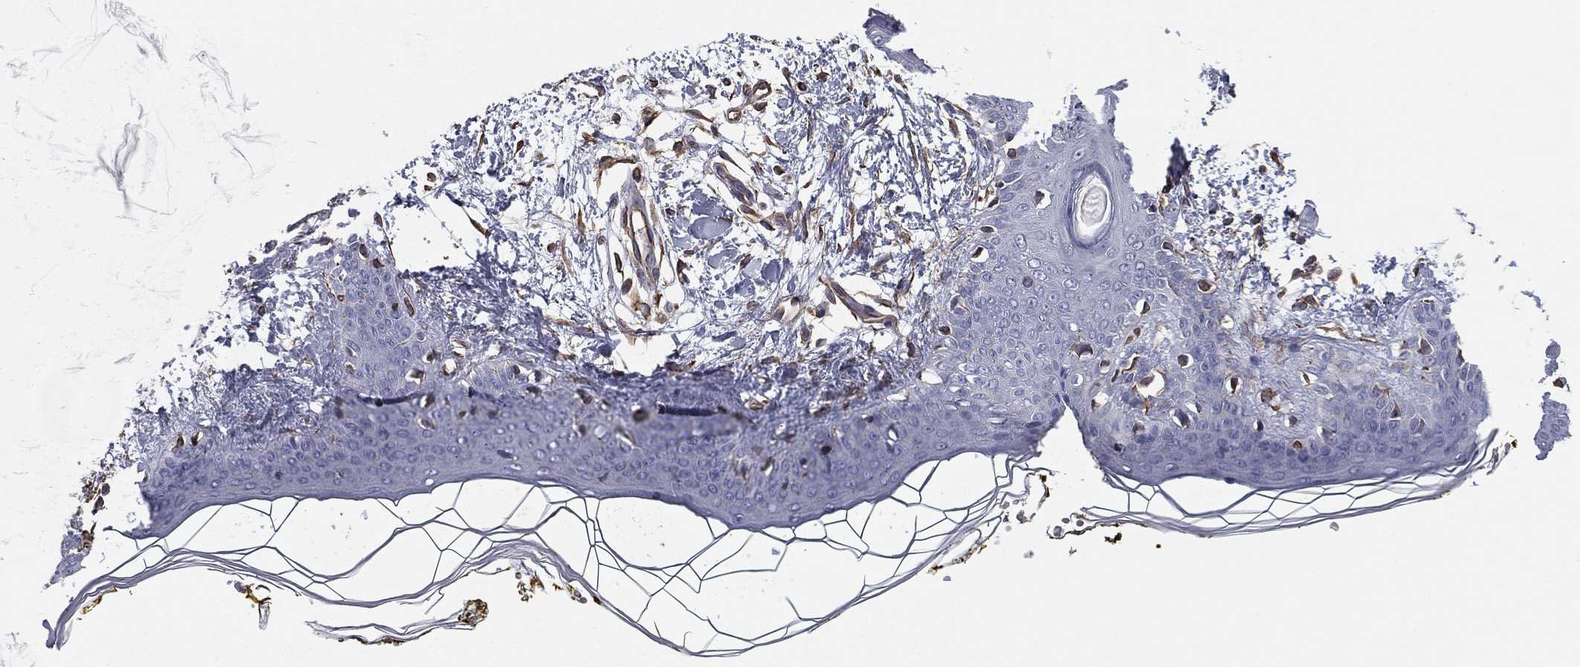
{"staining": {"intensity": "strong", "quantity": "25%-75%", "location": "cytoplasmic/membranous"}, "tissue": "skin", "cell_type": "Fibroblasts", "image_type": "normal", "snomed": [{"axis": "morphology", "description": "Normal tissue, NOS"}, {"axis": "topography", "description": "Skin"}], "caption": "Strong cytoplasmic/membranous protein expression is identified in about 25%-75% of fibroblasts in skin. (Stains: DAB (3,3'-diaminobenzidine) in brown, nuclei in blue, Microscopy: brightfield microscopy at high magnification).", "gene": "SCUBE1", "patient": {"sex": "female", "age": 34}}